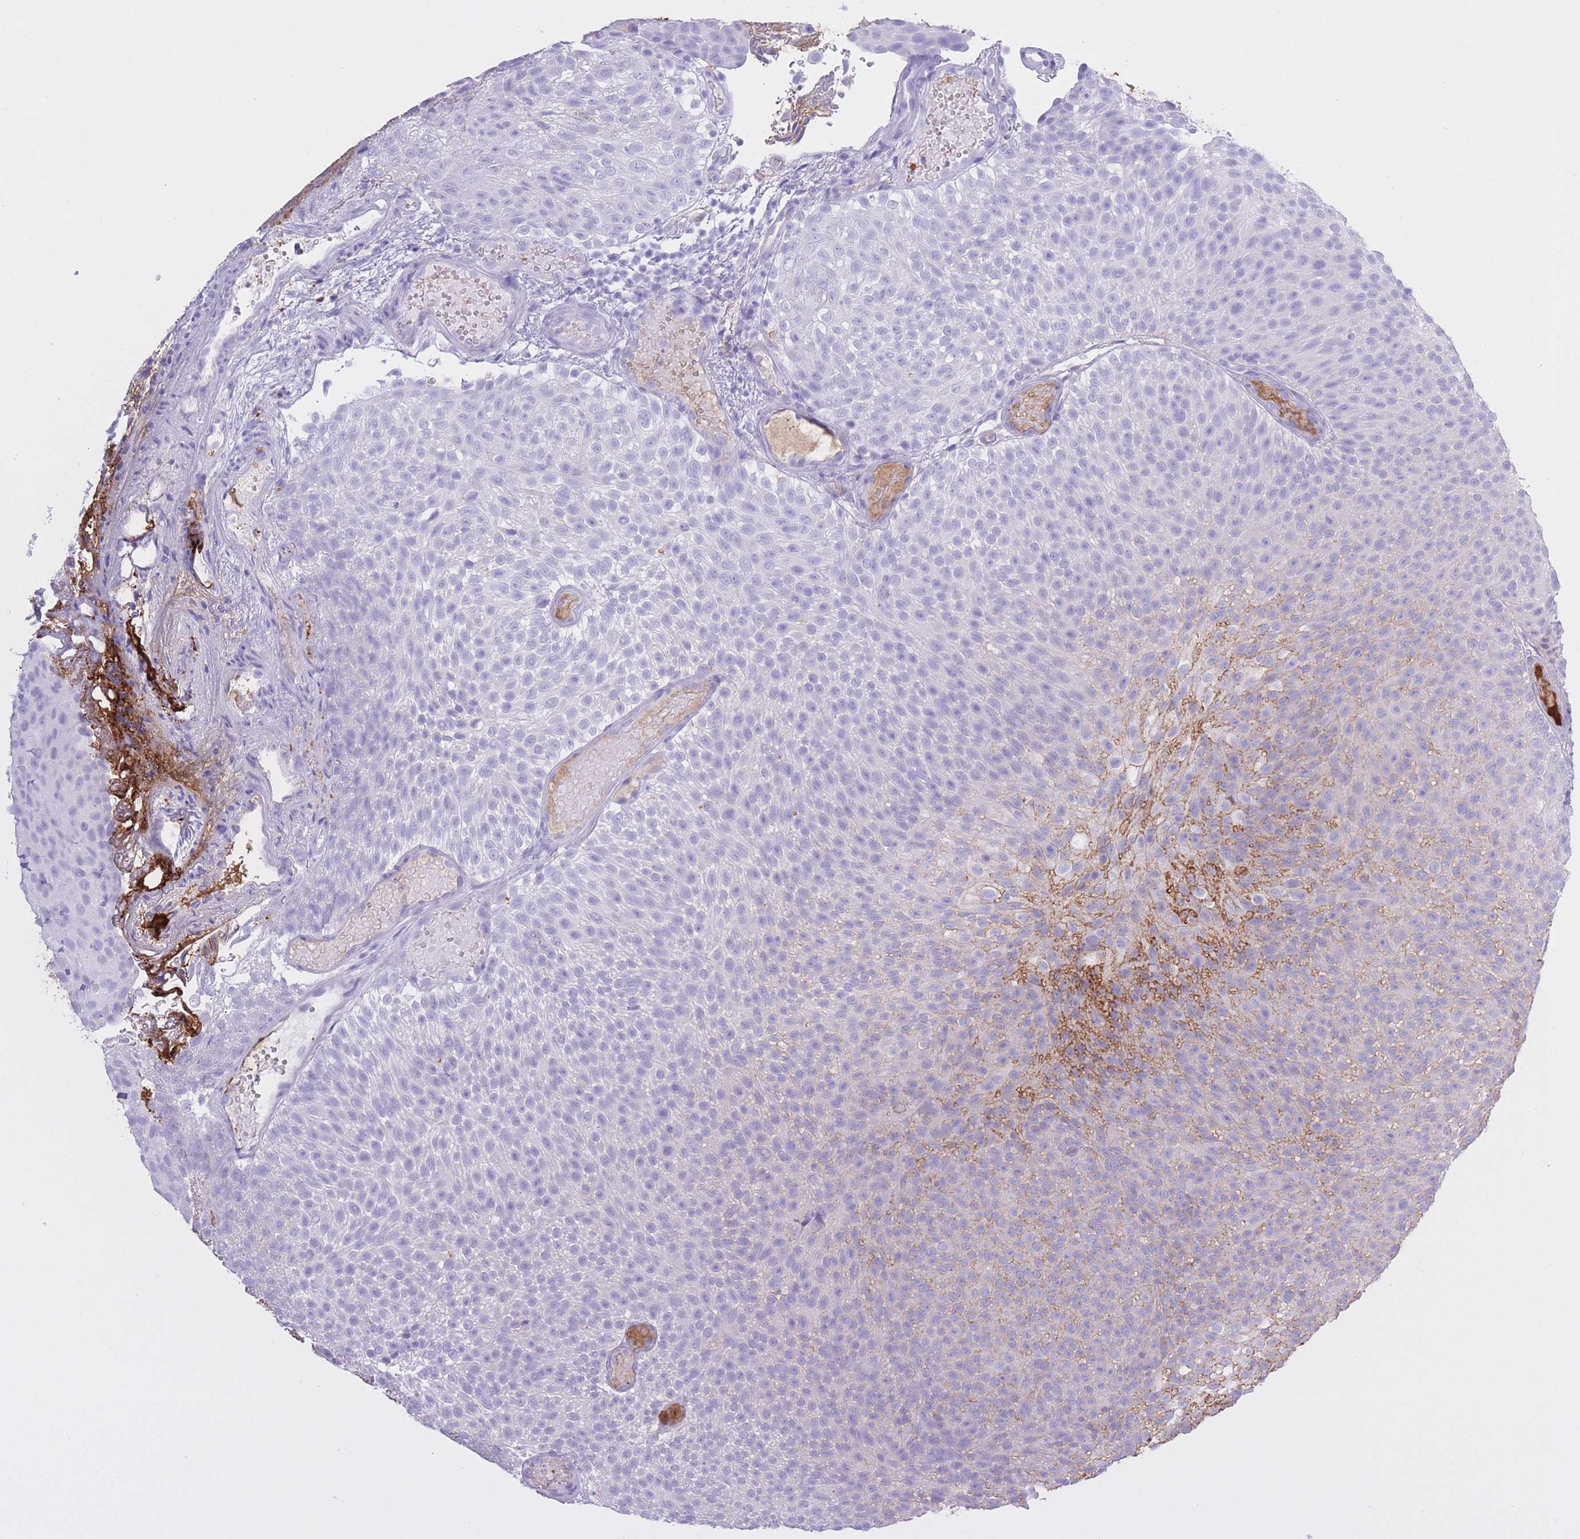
{"staining": {"intensity": "moderate", "quantity": "25%-75%", "location": "cytoplasmic/membranous"}, "tissue": "urothelial cancer", "cell_type": "Tumor cells", "image_type": "cancer", "snomed": [{"axis": "morphology", "description": "Urothelial carcinoma, Low grade"}, {"axis": "topography", "description": "Urinary bladder"}], "caption": "Immunohistochemistry image of human low-grade urothelial carcinoma stained for a protein (brown), which demonstrates medium levels of moderate cytoplasmic/membranous expression in about 25%-75% of tumor cells.", "gene": "AP3S2", "patient": {"sex": "male", "age": 78}}